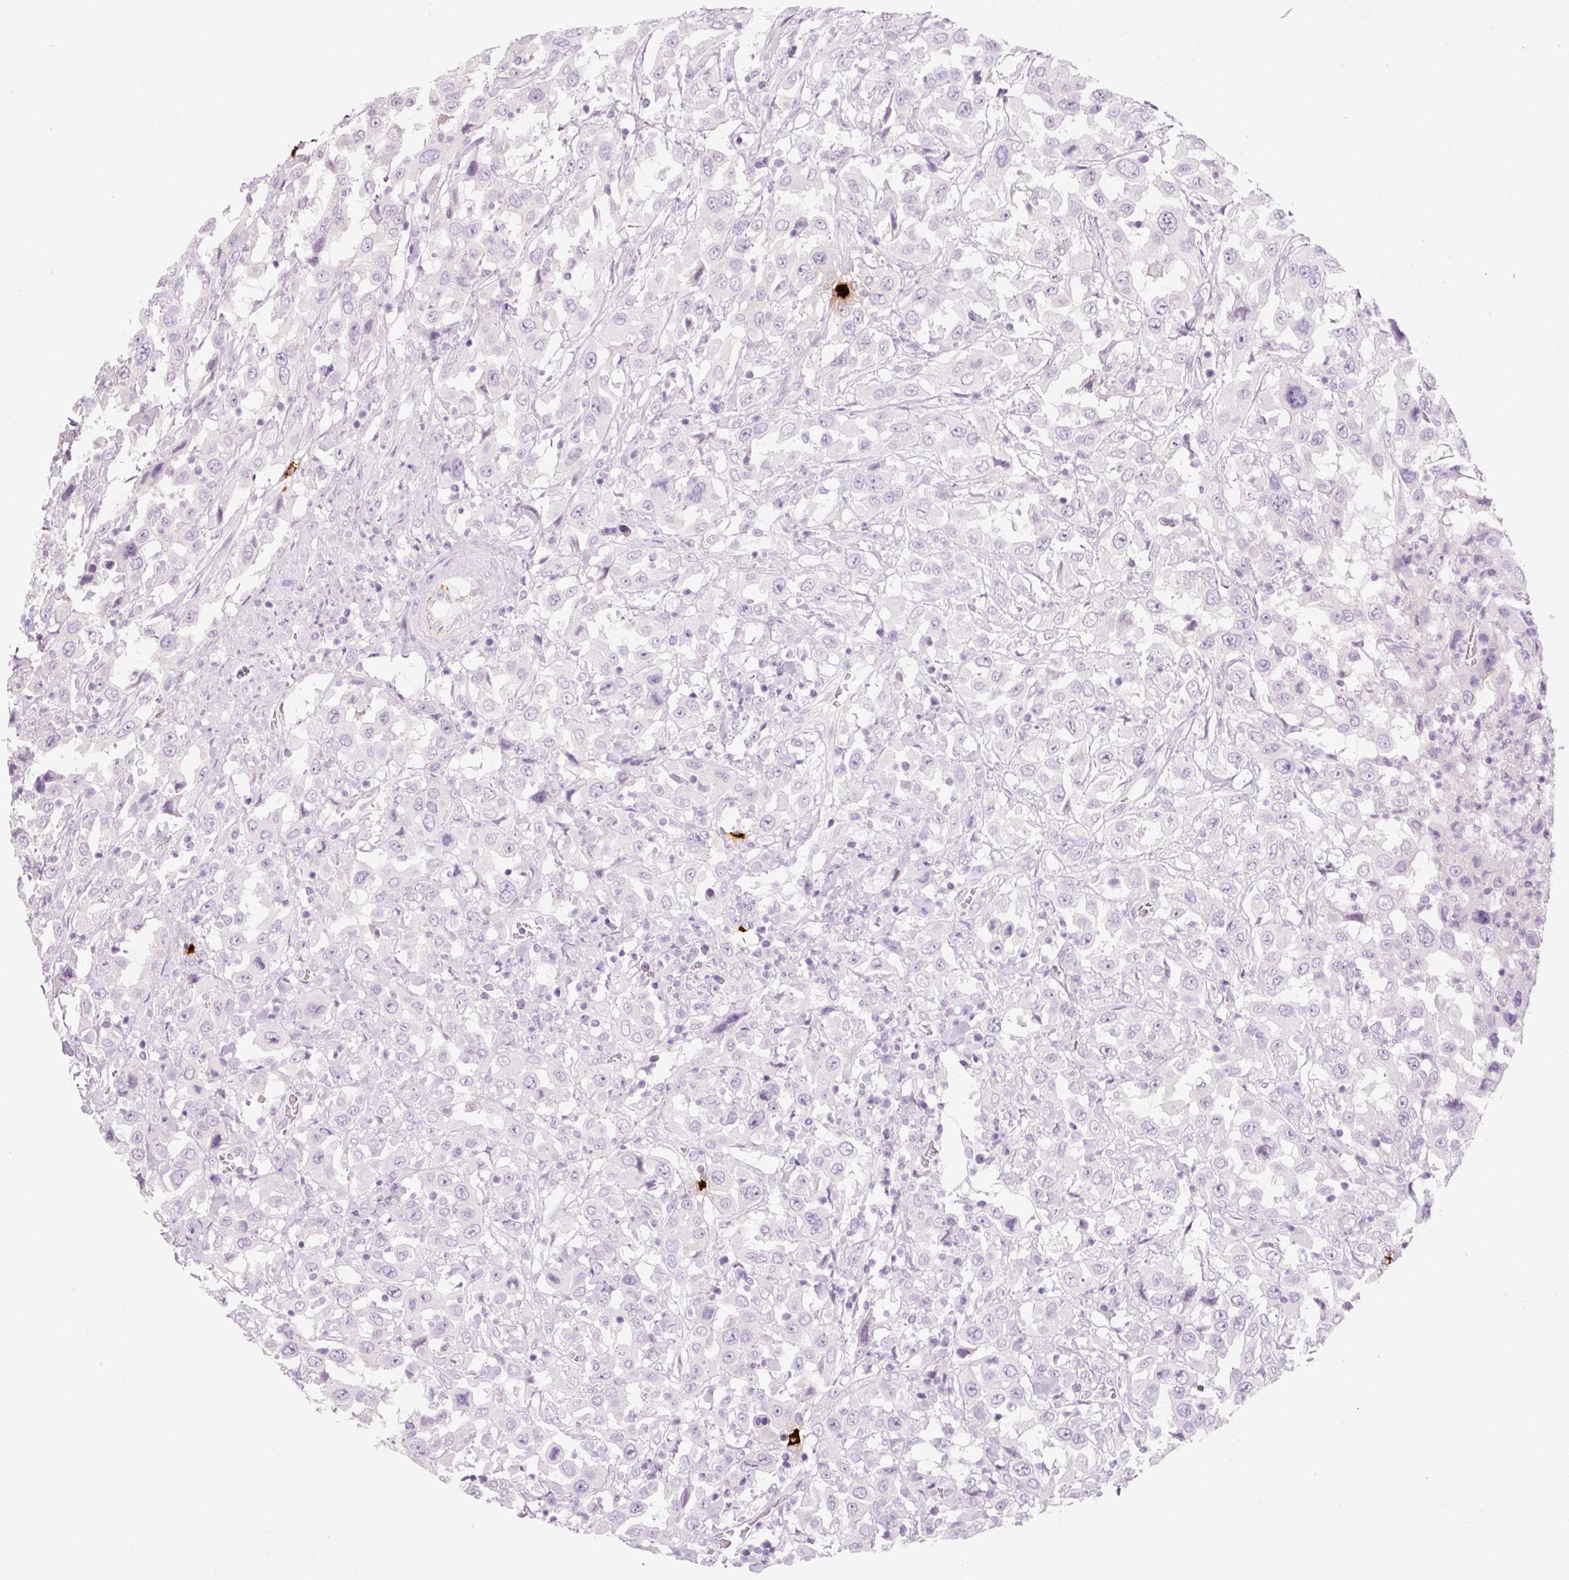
{"staining": {"intensity": "negative", "quantity": "none", "location": "none"}, "tissue": "urothelial cancer", "cell_type": "Tumor cells", "image_type": "cancer", "snomed": [{"axis": "morphology", "description": "Urothelial carcinoma, High grade"}, {"axis": "topography", "description": "Urinary bladder"}], "caption": "The IHC image has no significant staining in tumor cells of urothelial cancer tissue.", "gene": "CMA1", "patient": {"sex": "male", "age": 61}}